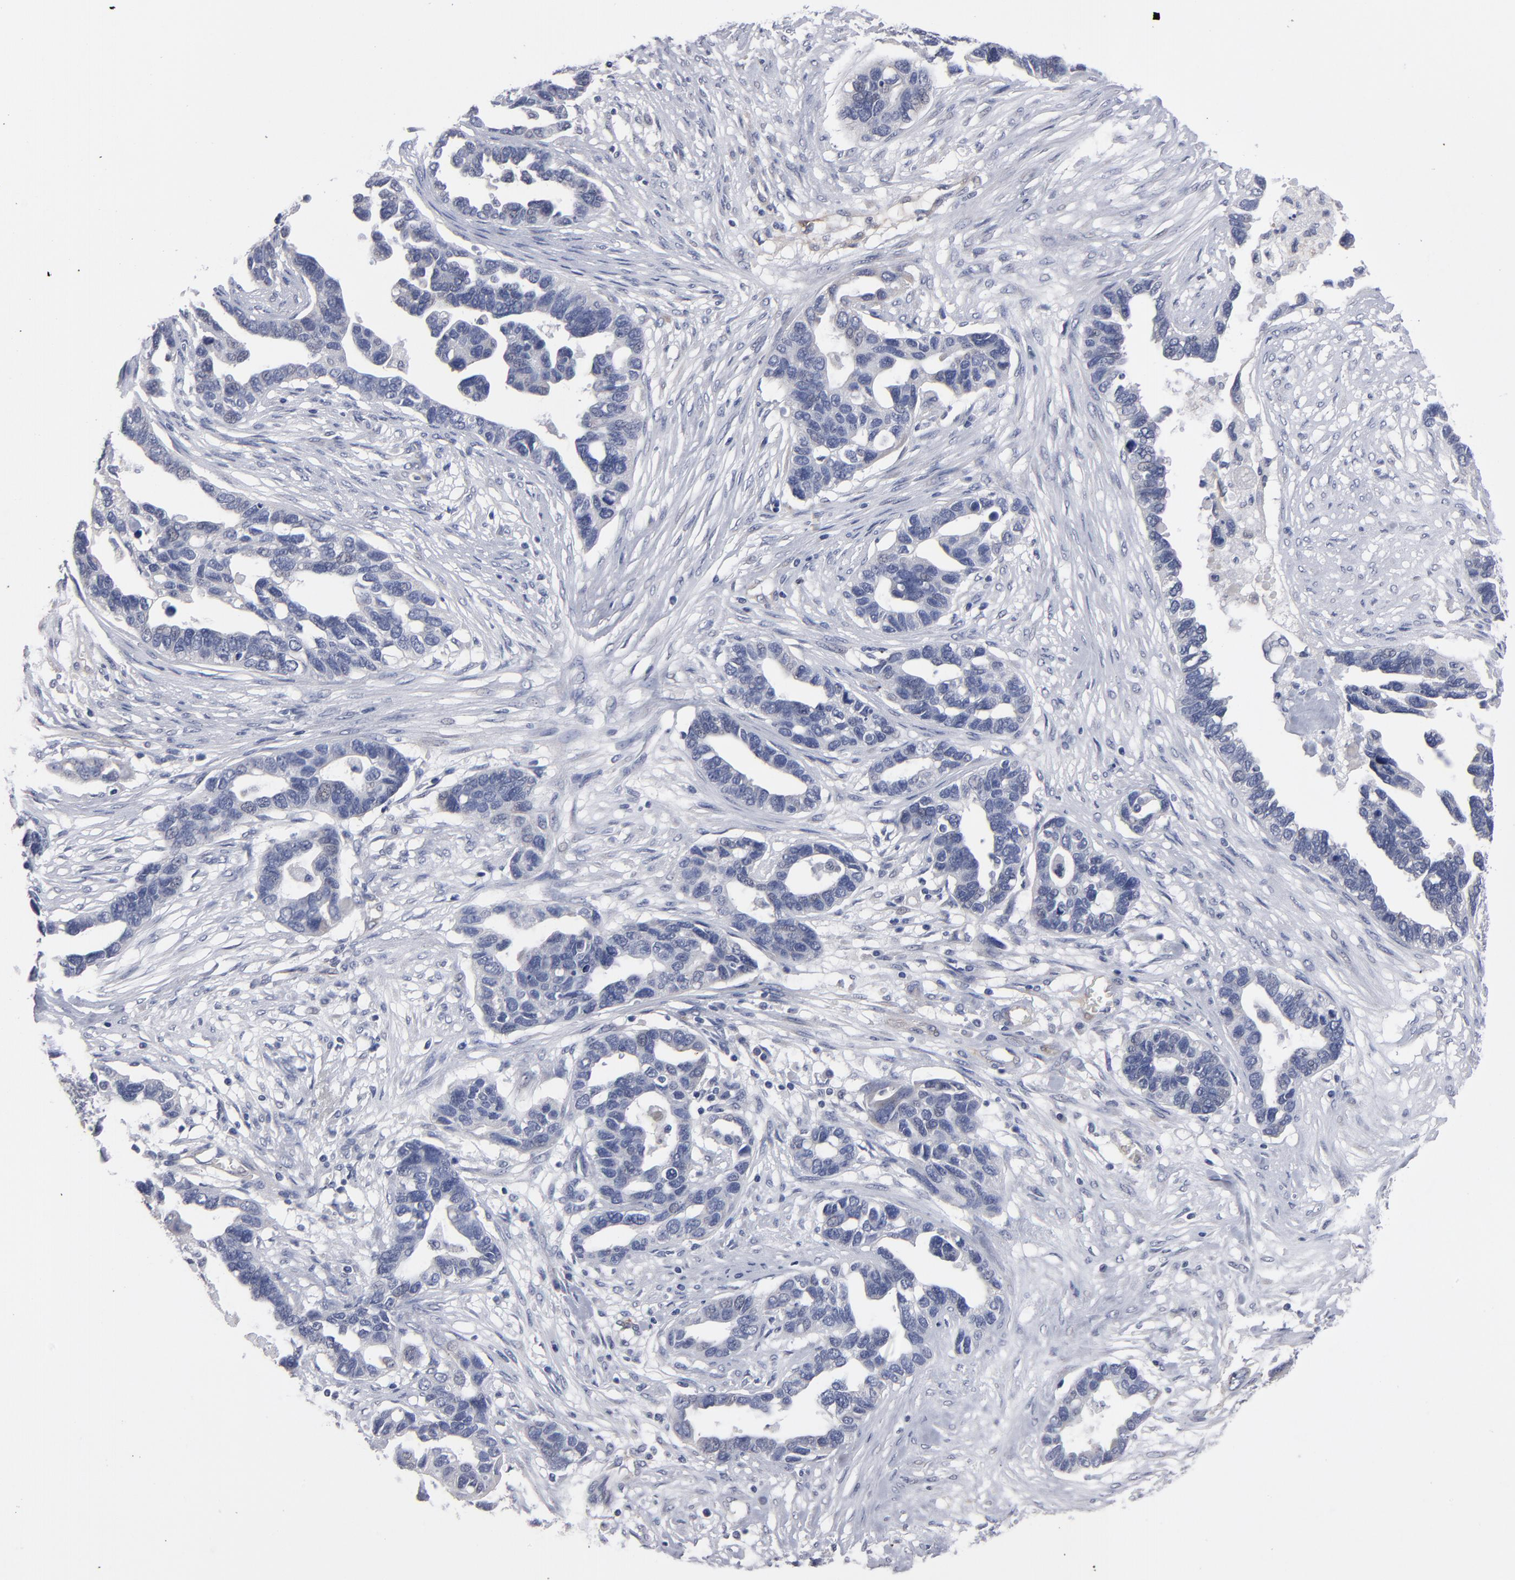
{"staining": {"intensity": "negative", "quantity": "none", "location": "none"}, "tissue": "ovarian cancer", "cell_type": "Tumor cells", "image_type": "cancer", "snomed": [{"axis": "morphology", "description": "Cystadenocarcinoma, serous, NOS"}, {"axis": "topography", "description": "Ovary"}], "caption": "Immunohistochemistry (IHC) of serous cystadenocarcinoma (ovarian) displays no expression in tumor cells.", "gene": "ZNF175", "patient": {"sex": "female", "age": 54}}